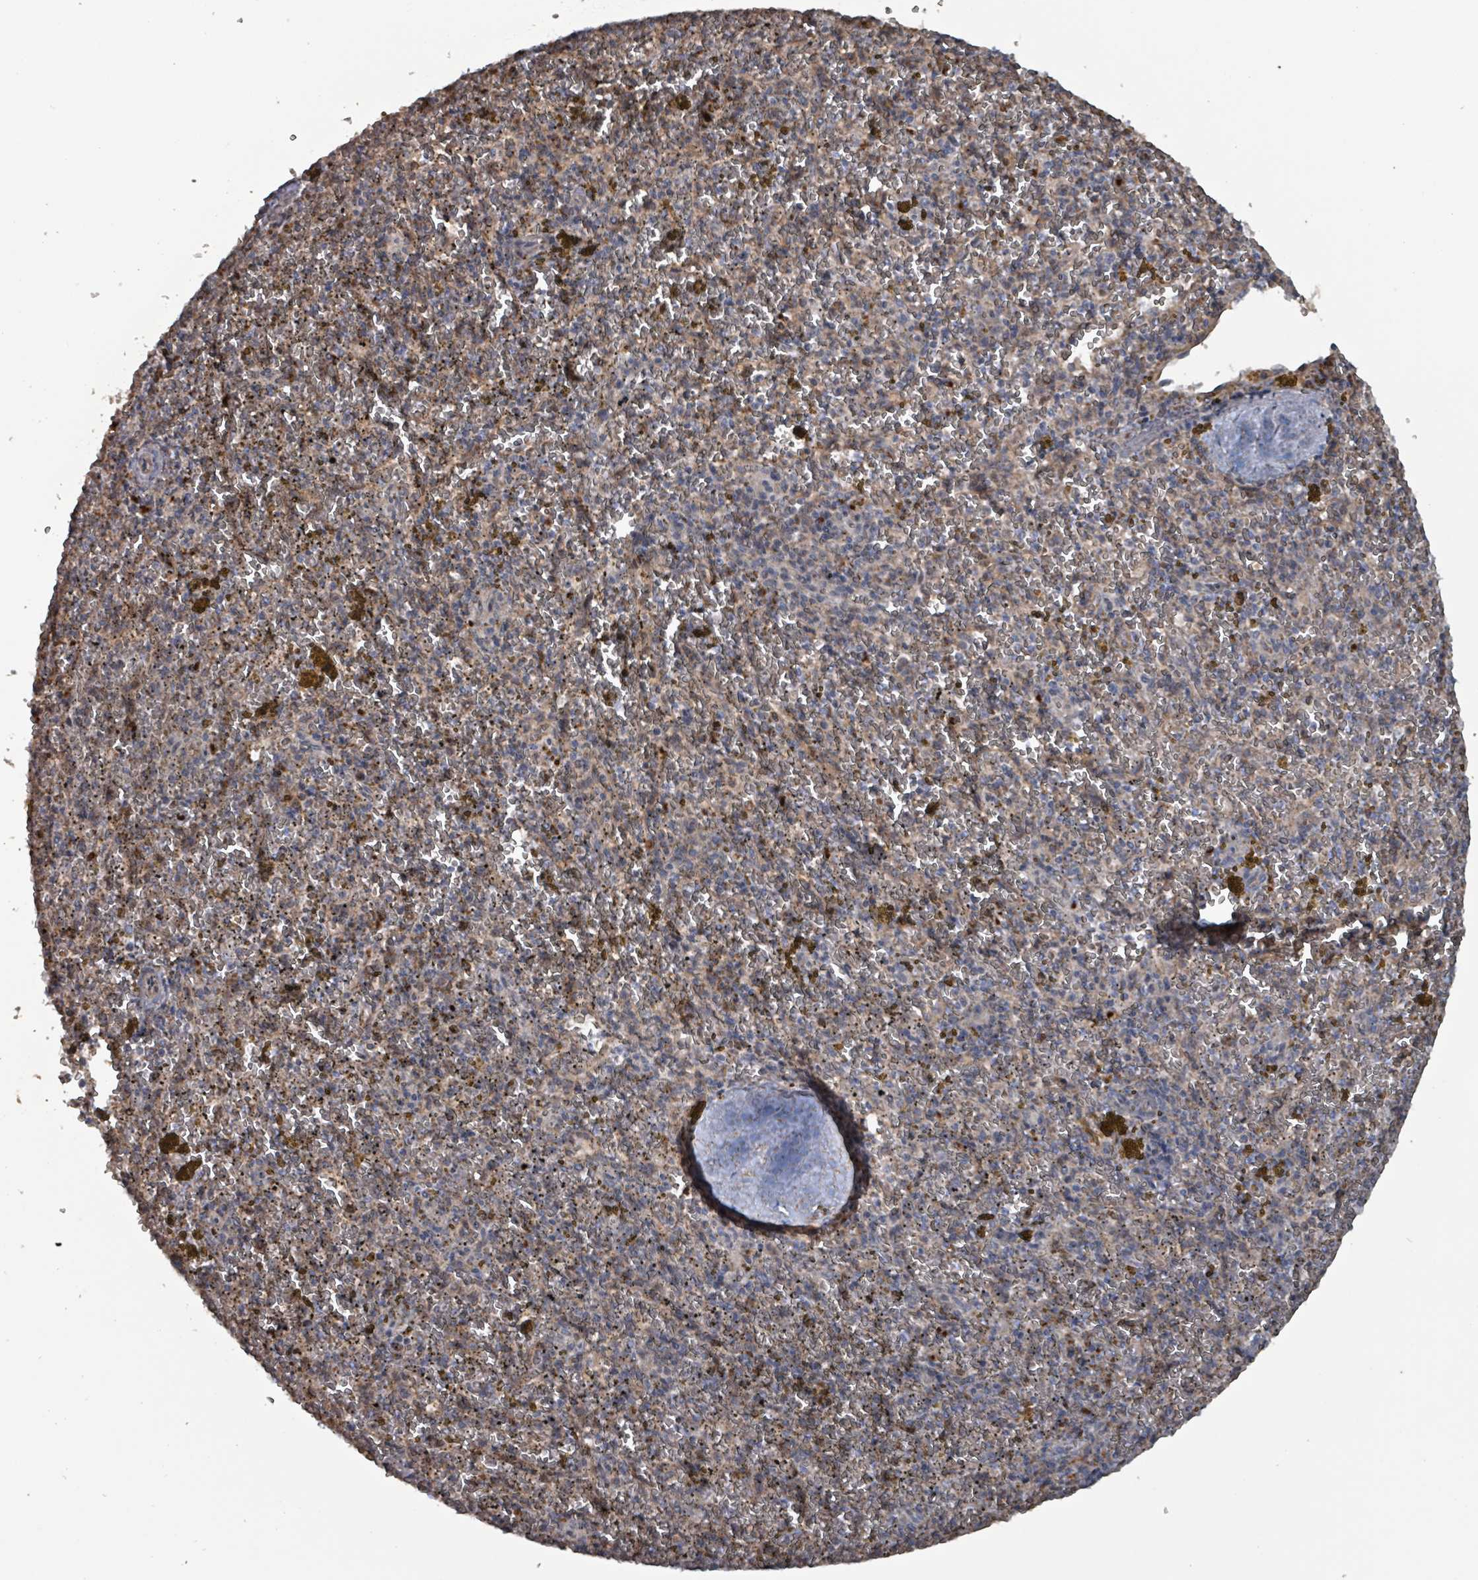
{"staining": {"intensity": "moderate", "quantity": "<25%", "location": "cytoplasmic/membranous"}, "tissue": "spleen", "cell_type": "Cells in red pulp", "image_type": "normal", "snomed": [{"axis": "morphology", "description": "Normal tissue, NOS"}, {"axis": "topography", "description": "Spleen"}], "caption": "The immunohistochemical stain shows moderate cytoplasmic/membranous expression in cells in red pulp of normal spleen.", "gene": "MRPL4", "patient": {"sex": "male", "age": 57}}